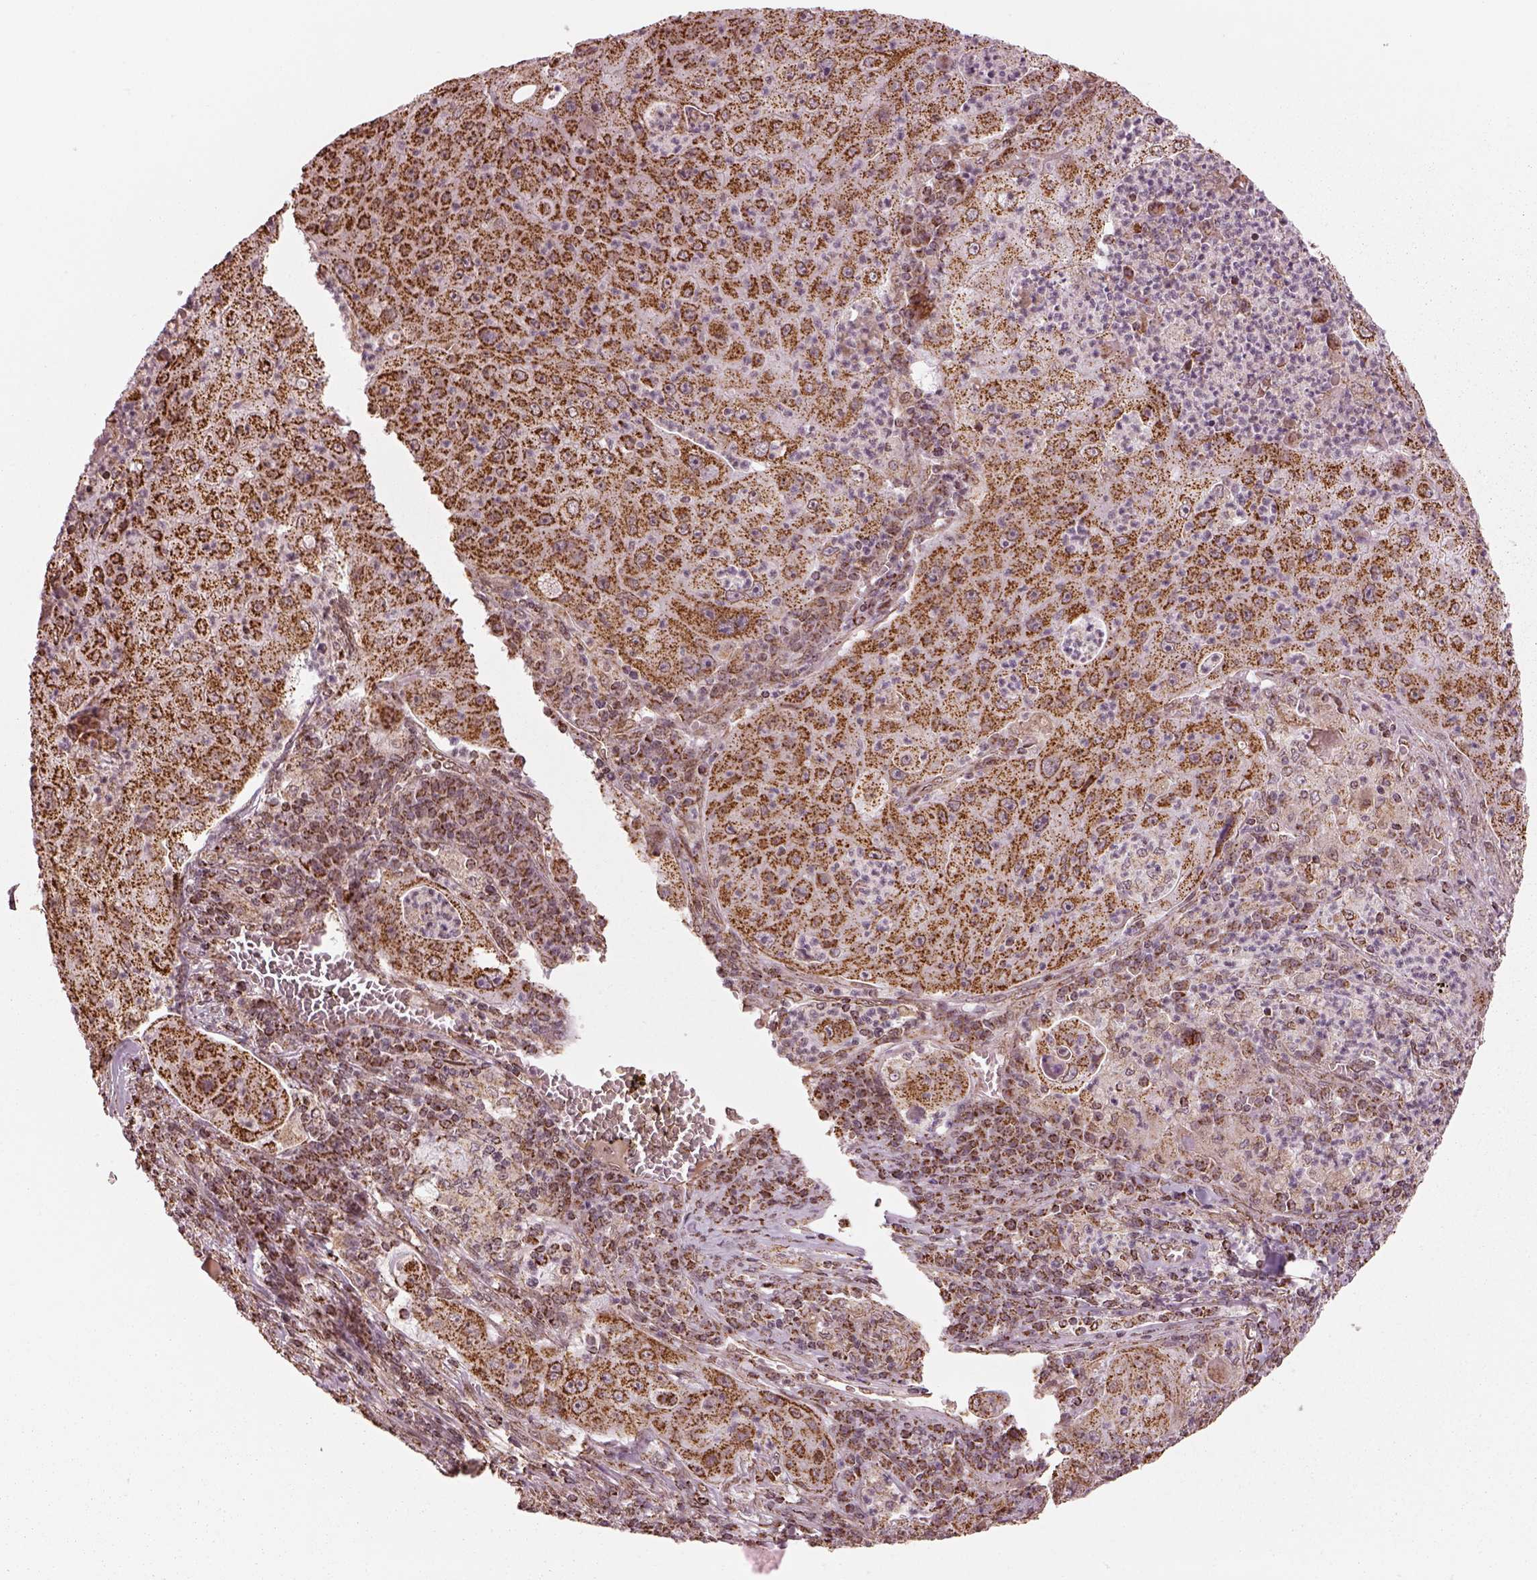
{"staining": {"intensity": "strong", "quantity": ">75%", "location": "cytoplasmic/membranous"}, "tissue": "lung cancer", "cell_type": "Tumor cells", "image_type": "cancer", "snomed": [{"axis": "morphology", "description": "Squamous cell carcinoma, NOS"}, {"axis": "topography", "description": "Lung"}], "caption": "Tumor cells demonstrate high levels of strong cytoplasmic/membranous positivity in approximately >75% of cells in human lung squamous cell carcinoma.", "gene": "ACOT2", "patient": {"sex": "female", "age": 59}}